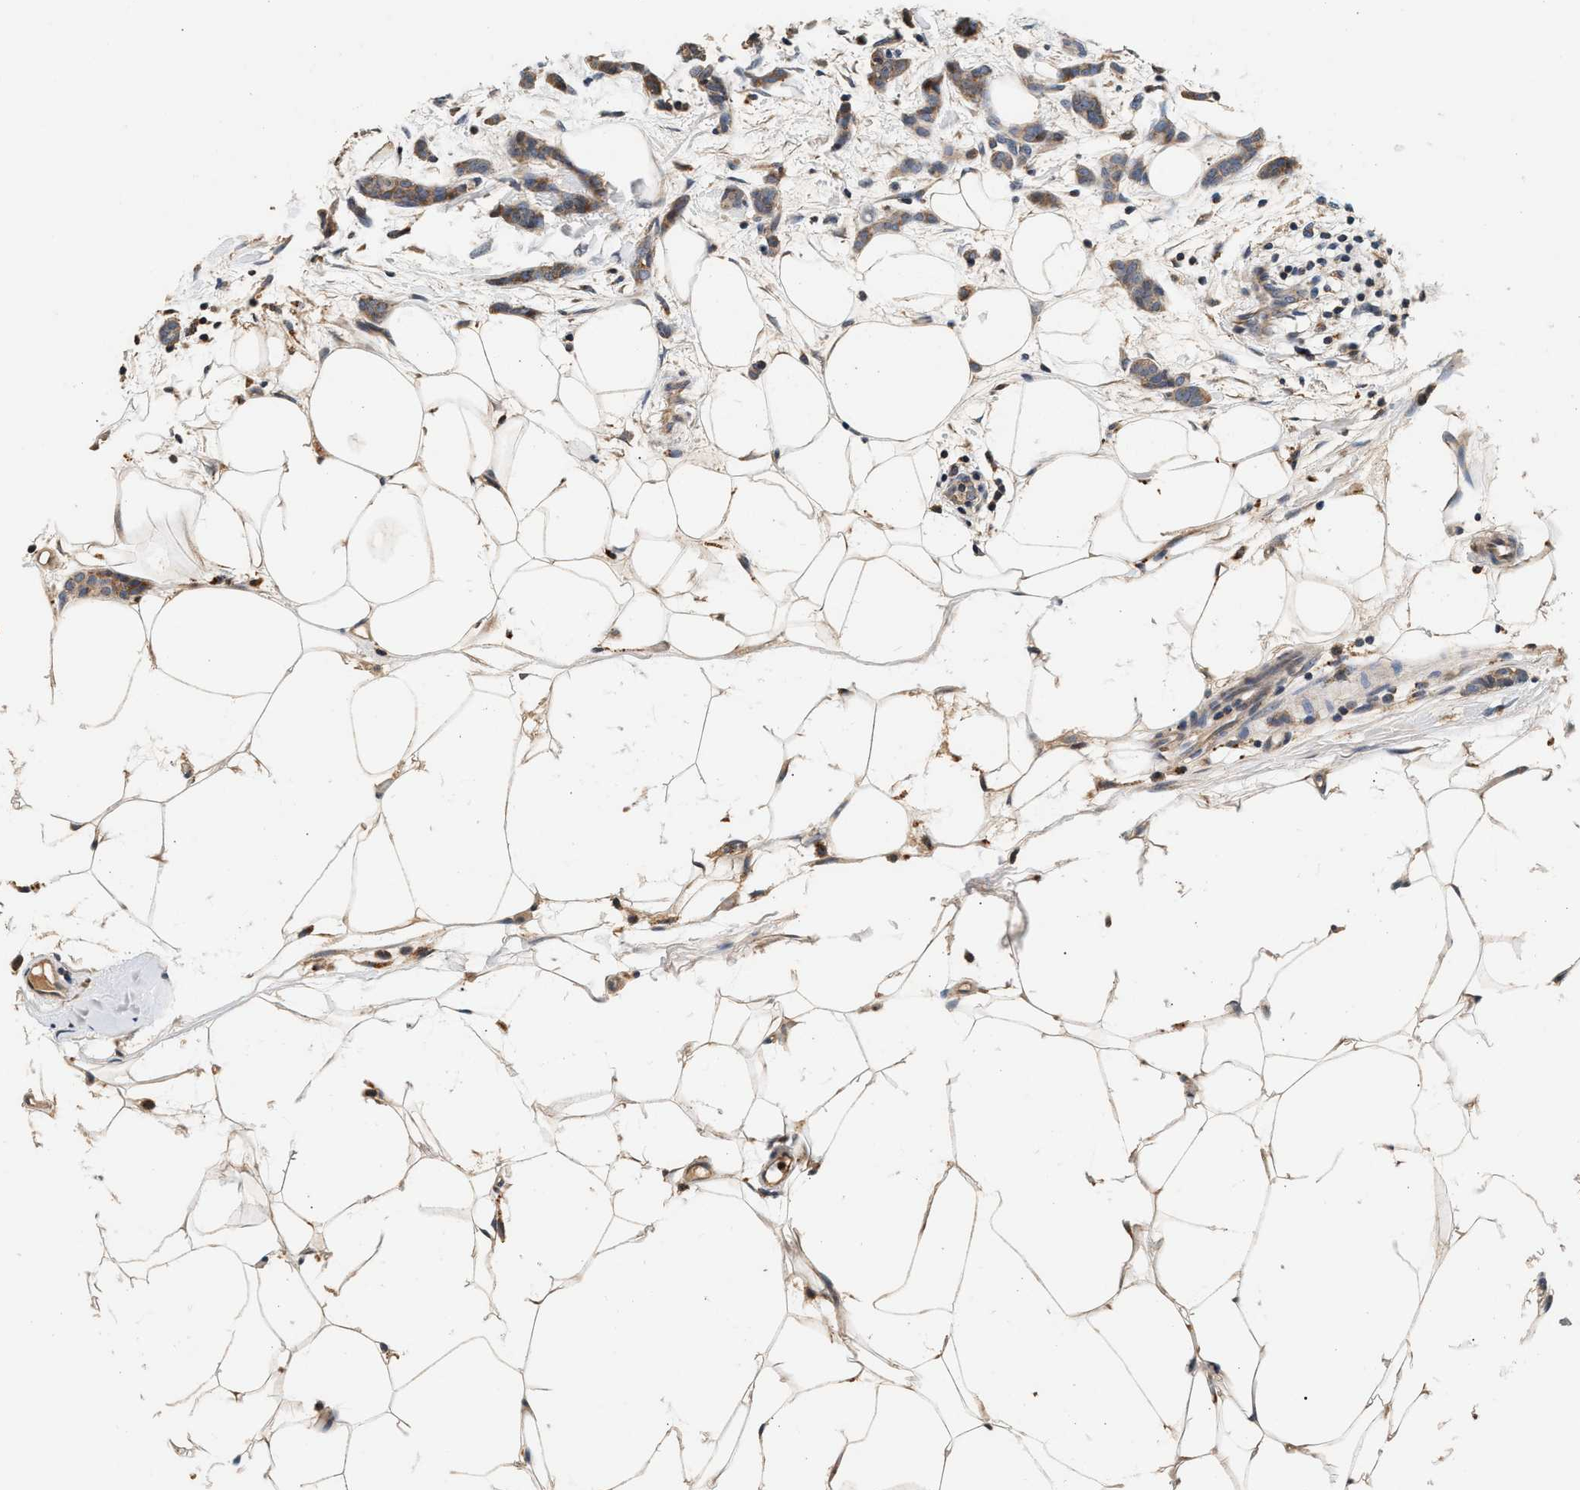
{"staining": {"intensity": "moderate", "quantity": ">75%", "location": "cytoplasmic/membranous"}, "tissue": "breast cancer", "cell_type": "Tumor cells", "image_type": "cancer", "snomed": [{"axis": "morphology", "description": "Lobular carcinoma"}, {"axis": "topography", "description": "Skin"}, {"axis": "topography", "description": "Breast"}], "caption": "Breast lobular carcinoma was stained to show a protein in brown. There is medium levels of moderate cytoplasmic/membranous expression in about >75% of tumor cells.", "gene": "PTGR3", "patient": {"sex": "female", "age": 46}}